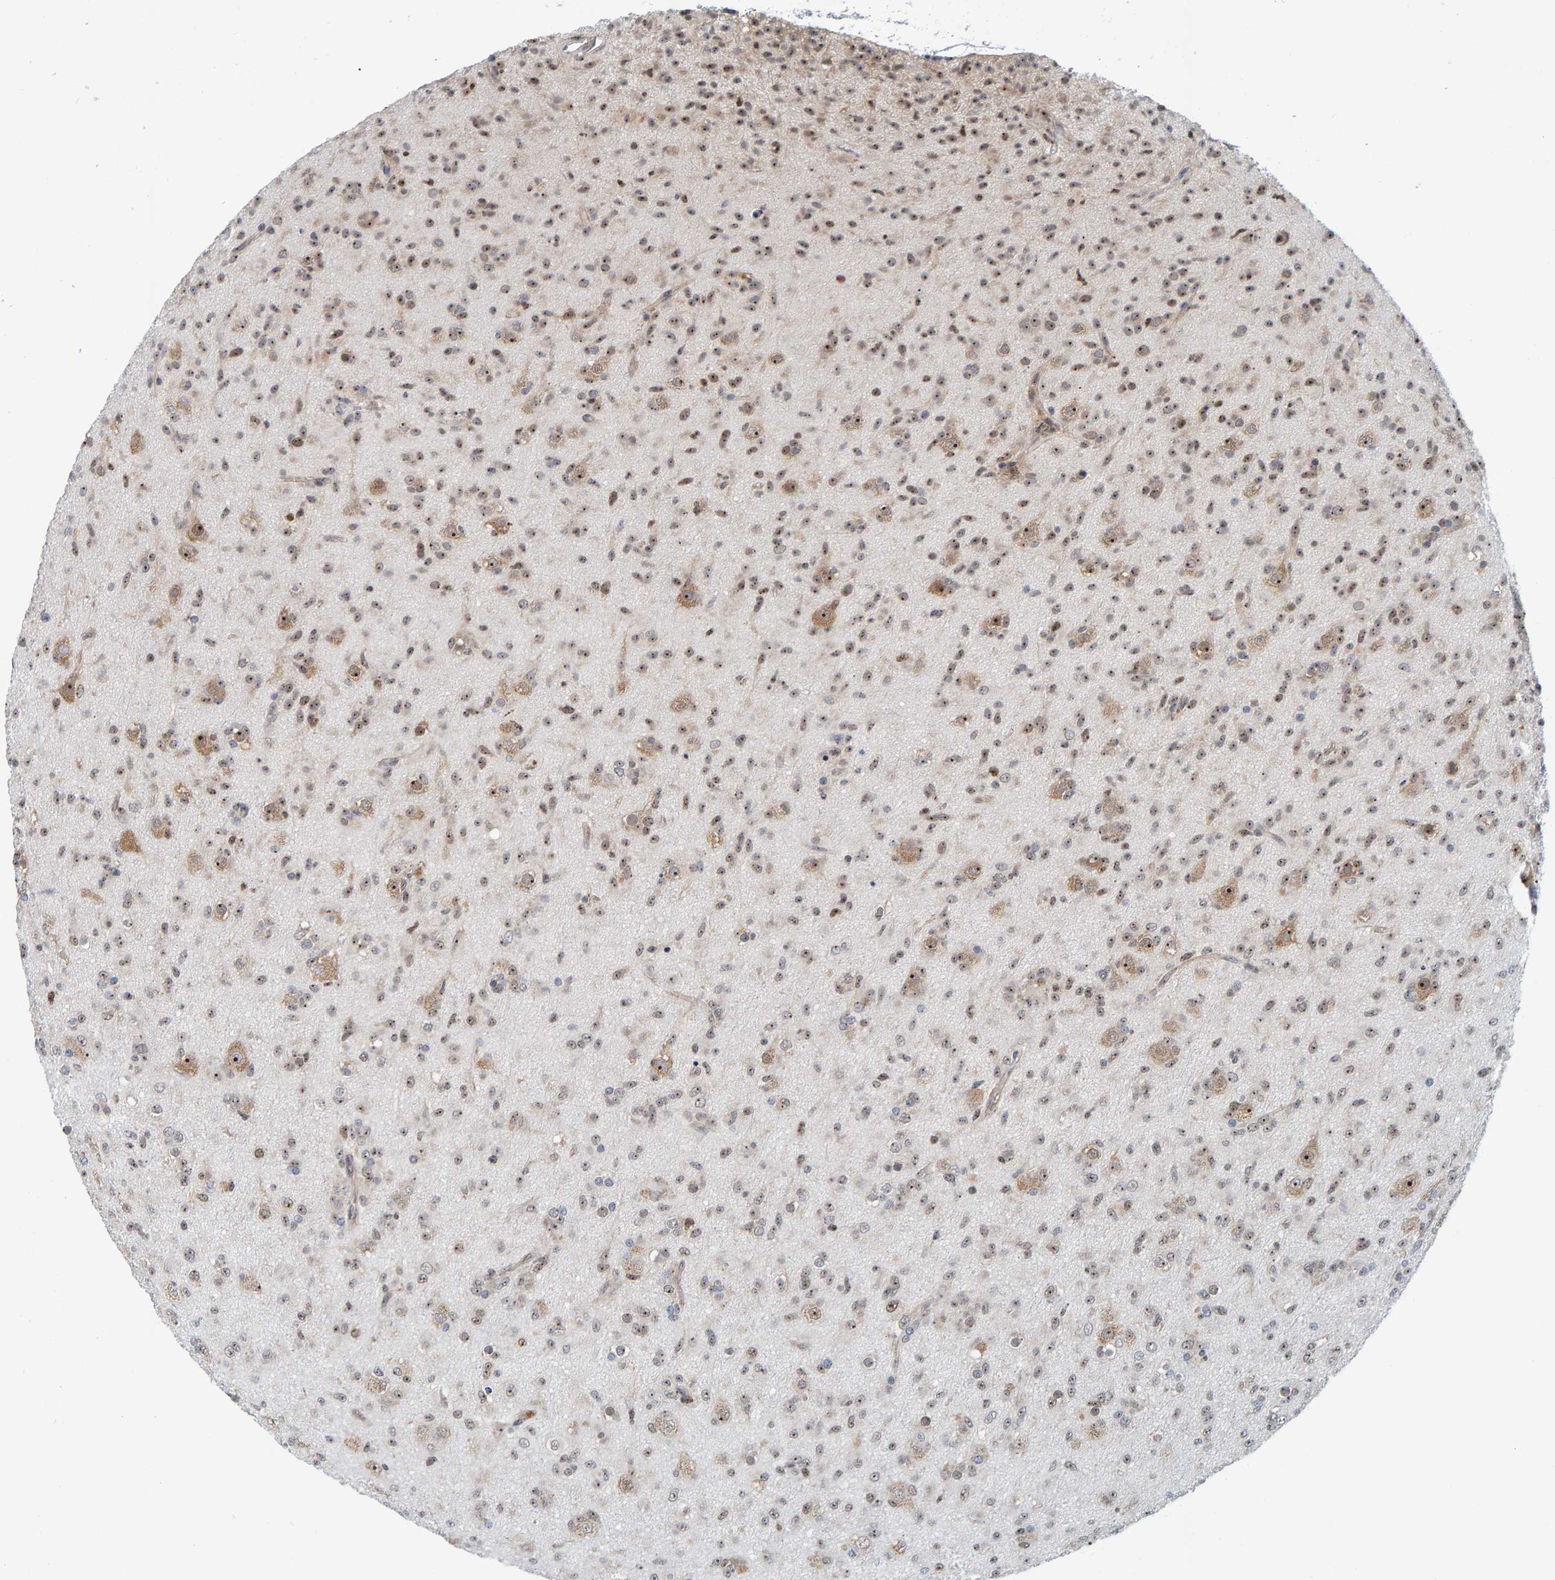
{"staining": {"intensity": "moderate", "quantity": ">75%", "location": "nuclear"}, "tissue": "glioma", "cell_type": "Tumor cells", "image_type": "cancer", "snomed": [{"axis": "morphology", "description": "Glioma, malignant, Low grade"}, {"axis": "topography", "description": "Brain"}], "caption": "IHC image of neoplastic tissue: low-grade glioma (malignant) stained using immunohistochemistry demonstrates medium levels of moderate protein expression localized specifically in the nuclear of tumor cells, appearing as a nuclear brown color.", "gene": "POLR1E", "patient": {"sex": "male", "age": 65}}